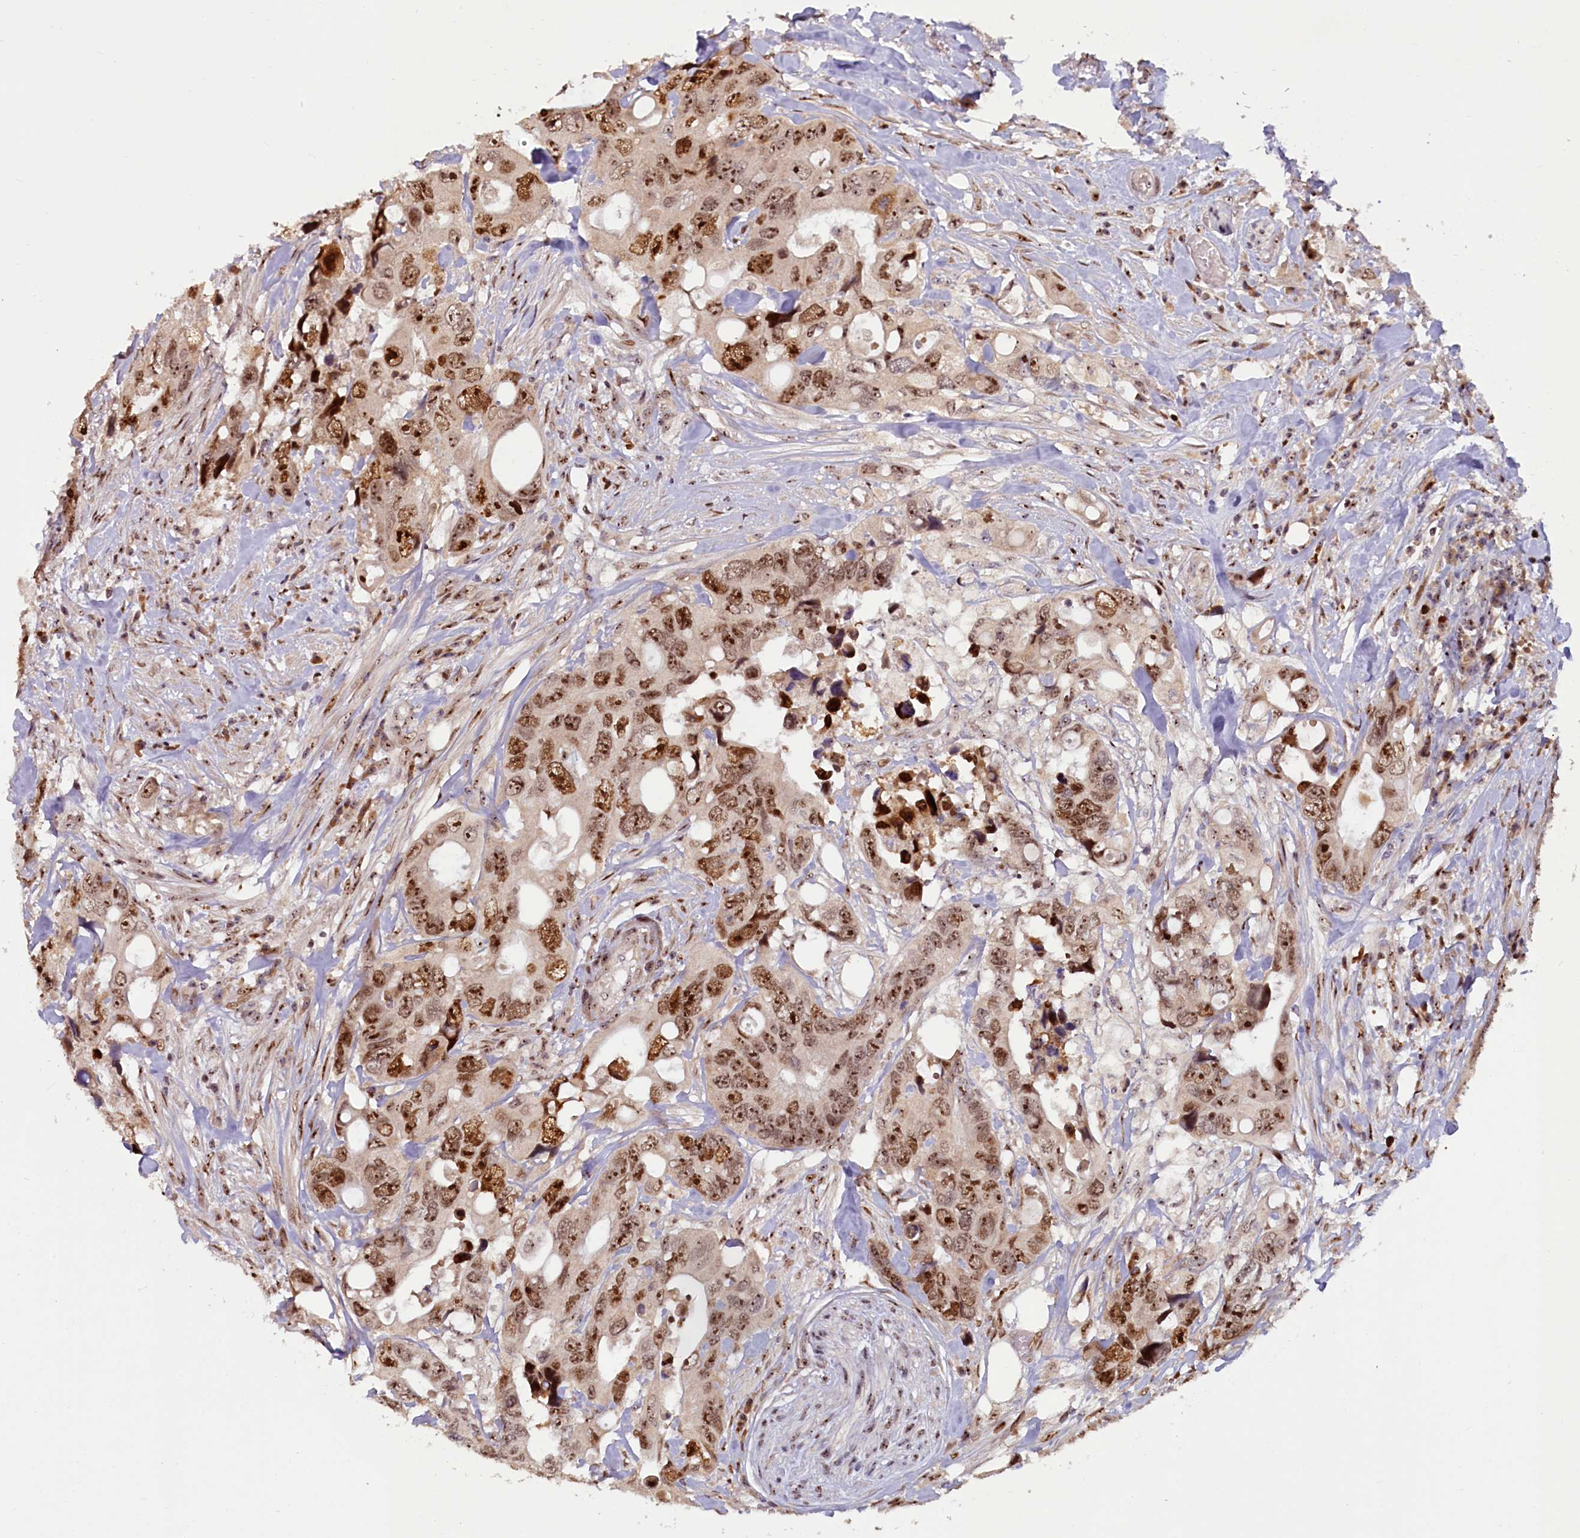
{"staining": {"intensity": "strong", "quantity": ">75%", "location": "nuclear"}, "tissue": "colorectal cancer", "cell_type": "Tumor cells", "image_type": "cancer", "snomed": [{"axis": "morphology", "description": "Adenocarcinoma, NOS"}, {"axis": "topography", "description": "Rectum"}], "caption": "Immunohistochemical staining of colorectal cancer (adenocarcinoma) exhibits high levels of strong nuclear protein staining in about >75% of tumor cells.", "gene": "TCOF1", "patient": {"sex": "male", "age": 57}}